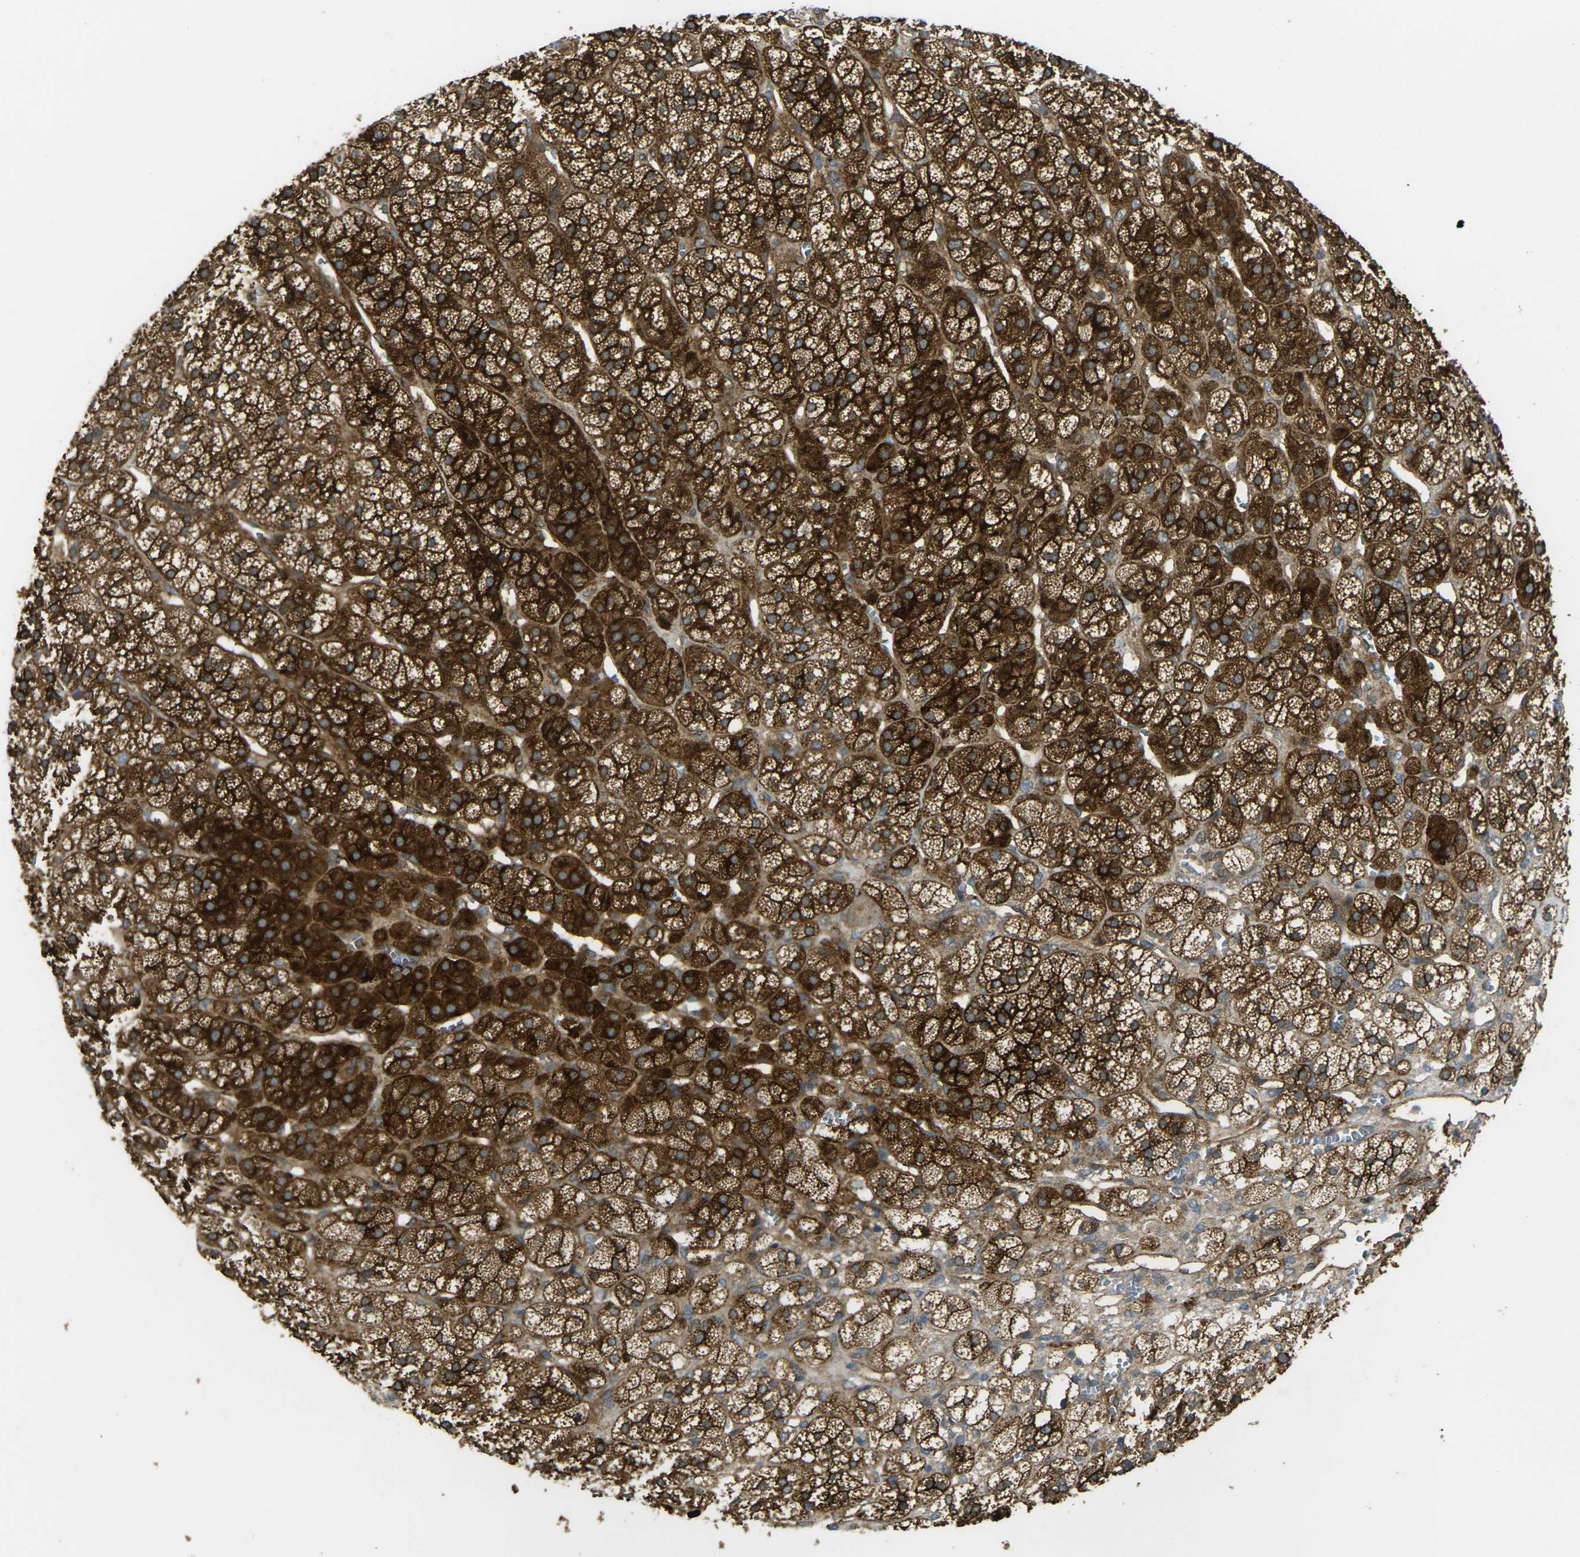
{"staining": {"intensity": "strong", "quantity": ">75%", "location": "cytoplasmic/membranous"}, "tissue": "adrenal gland", "cell_type": "Glandular cells", "image_type": "normal", "snomed": [{"axis": "morphology", "description": "Normal tissue, NOS"}, {"axis": "topography", "description": "Adrenal gland"}], "caption": "Approximately >75% of glandular cells in normal human adrenal gland show strong cytoplasmic/membranous protein expression as visualized by brown immunohistochemical staining.", "gene": "ECE1", "patient": {"sex": "male", "age": 56}}